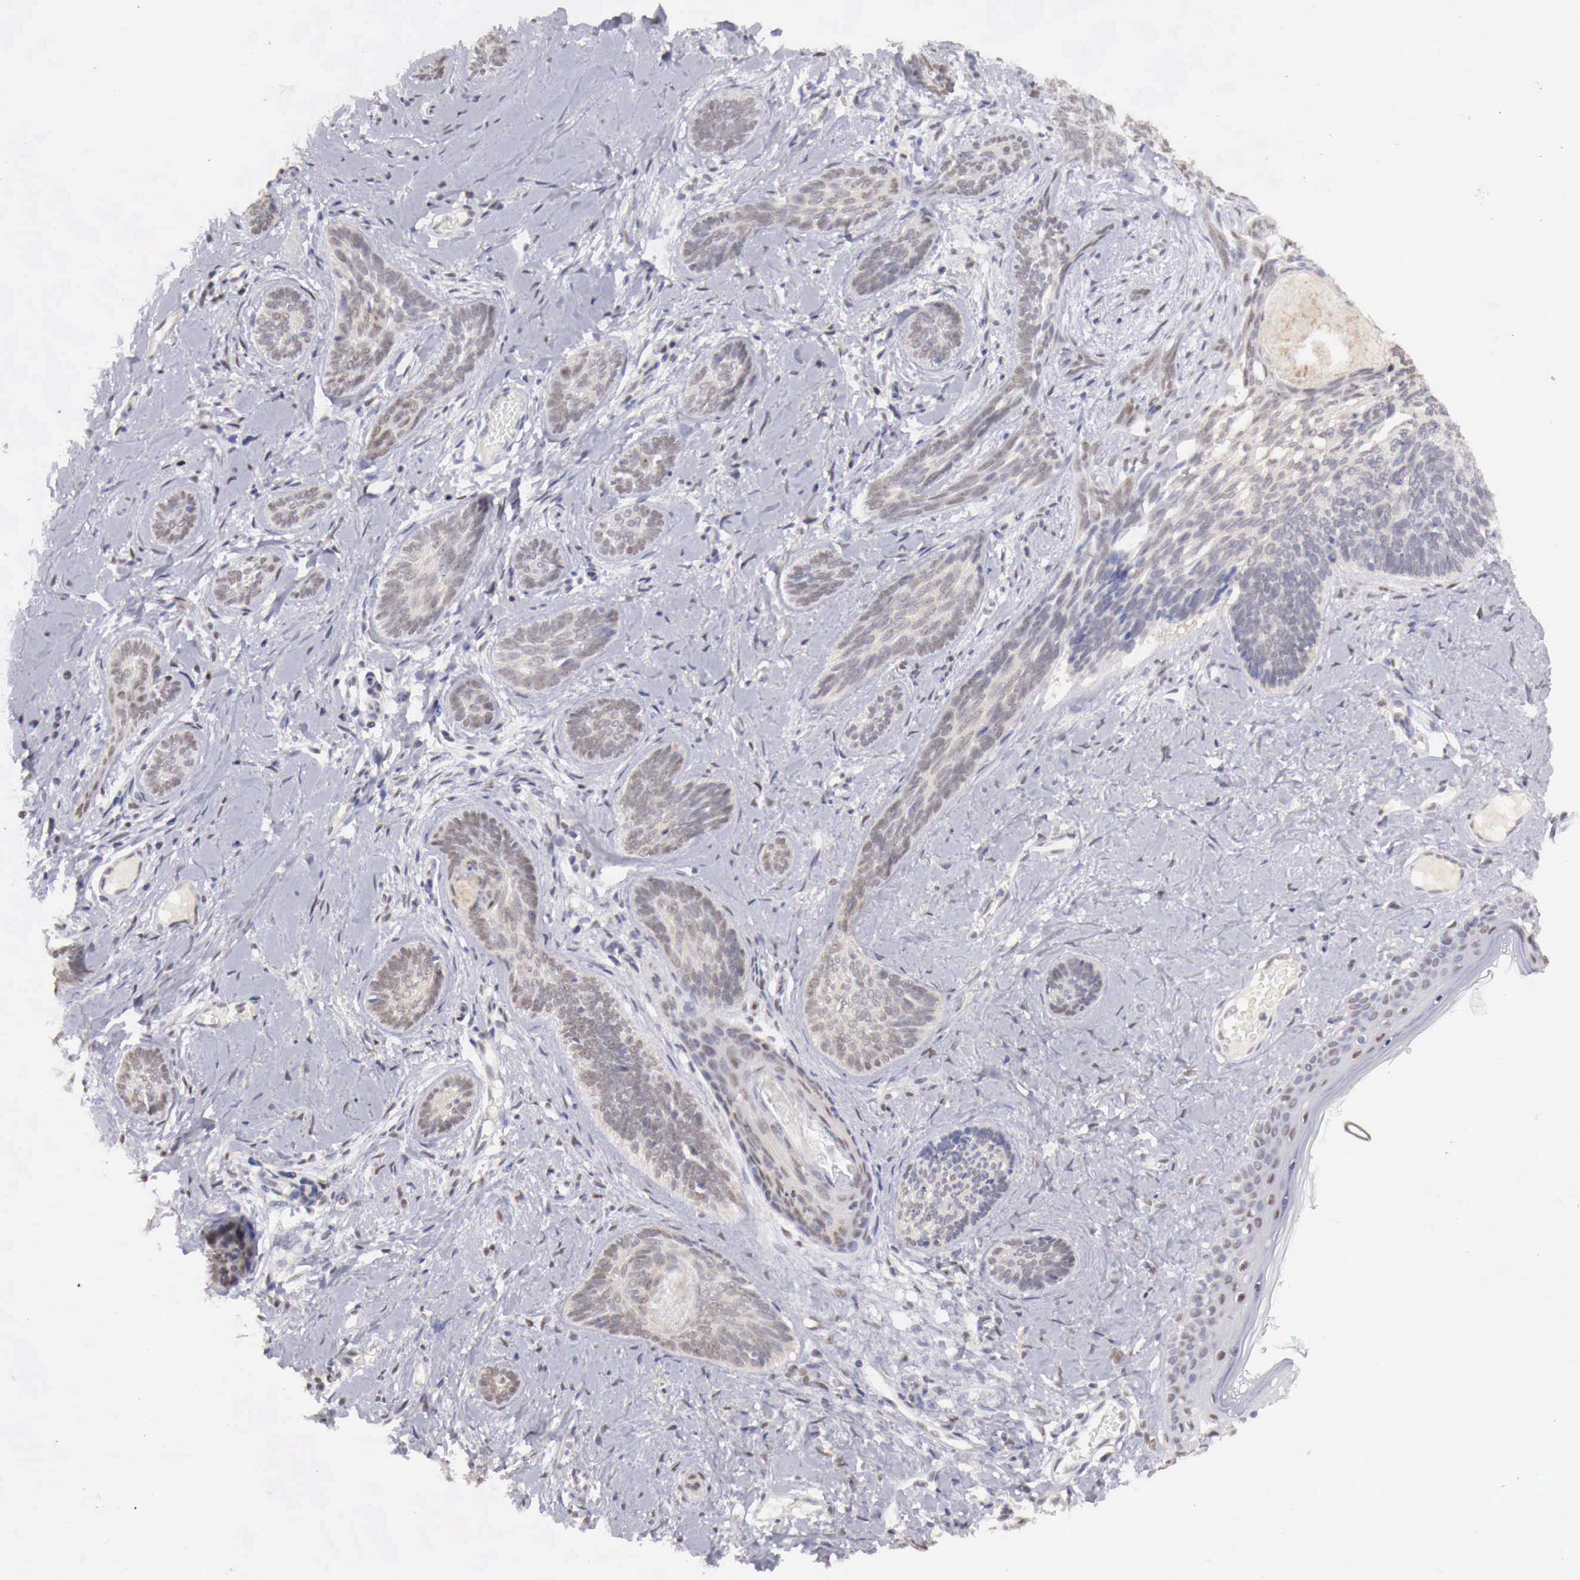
{"staining": {"intensity": "weak", "quantity": "<25%", "location": "nuclear"}, "tissue": "skin cancer", "cell_type": "Tumor cells", "image_type": "cancer", "snomed": [{"axis": "morphology", "description": "Basal cell carcinoma"}, {"axis": "topography", "description": "Skin"}], "caption": "Histopathology image shows no protein expression in tumor cells of basal cell carcinoma (skin) tissue. (Stains: DAB (3,3'-diaminobenzidine) immunohistochemistry with hematoxylin counter stain, Microscopy: brightfield microscopy at high magnification).", "gene": "UBA1", "patient": {"sex": "female", "age": 81}}